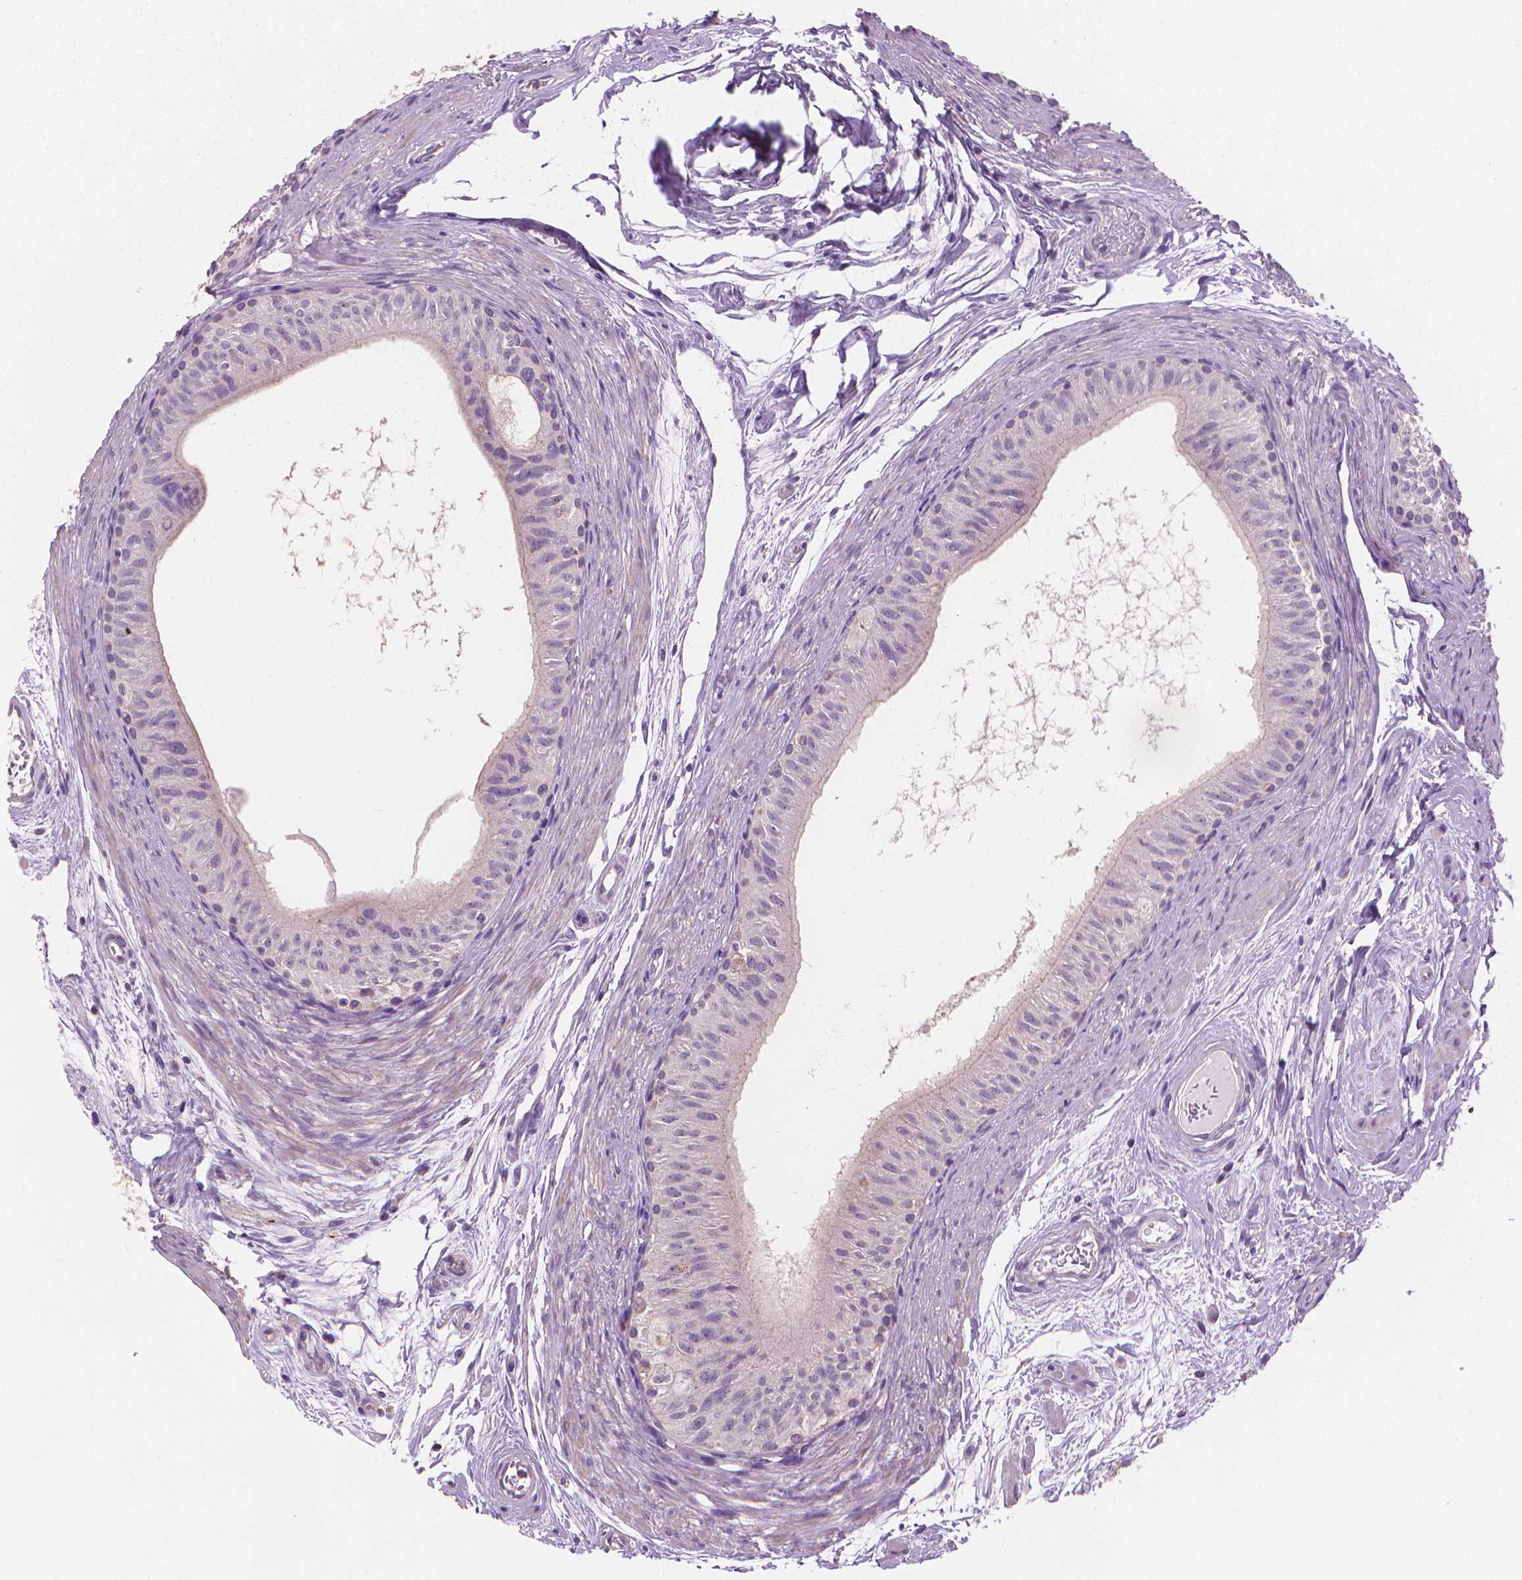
{"staining": {"intensity": "weak", "quantity": "<25%", "location": "cytoplasmic/membranous"}, "tissue": "epididymis", "cell_type": "Glandular cells", "image_type": "normal", "snomed": [{"axis": "morphology", "description": "Normal tissue, NOS"}, {"axis": "topography", "description": "Epididymis"}], "caption": "An image of human epididymis is negative for staining in glandular cells. Brightfield microscopy of immunohistochemistry stained with DAB (brown) and hematoxylin (blue), captured at high magnification.", "gene": "CATIP", "patient": {"sex": "male", "age": 36}}